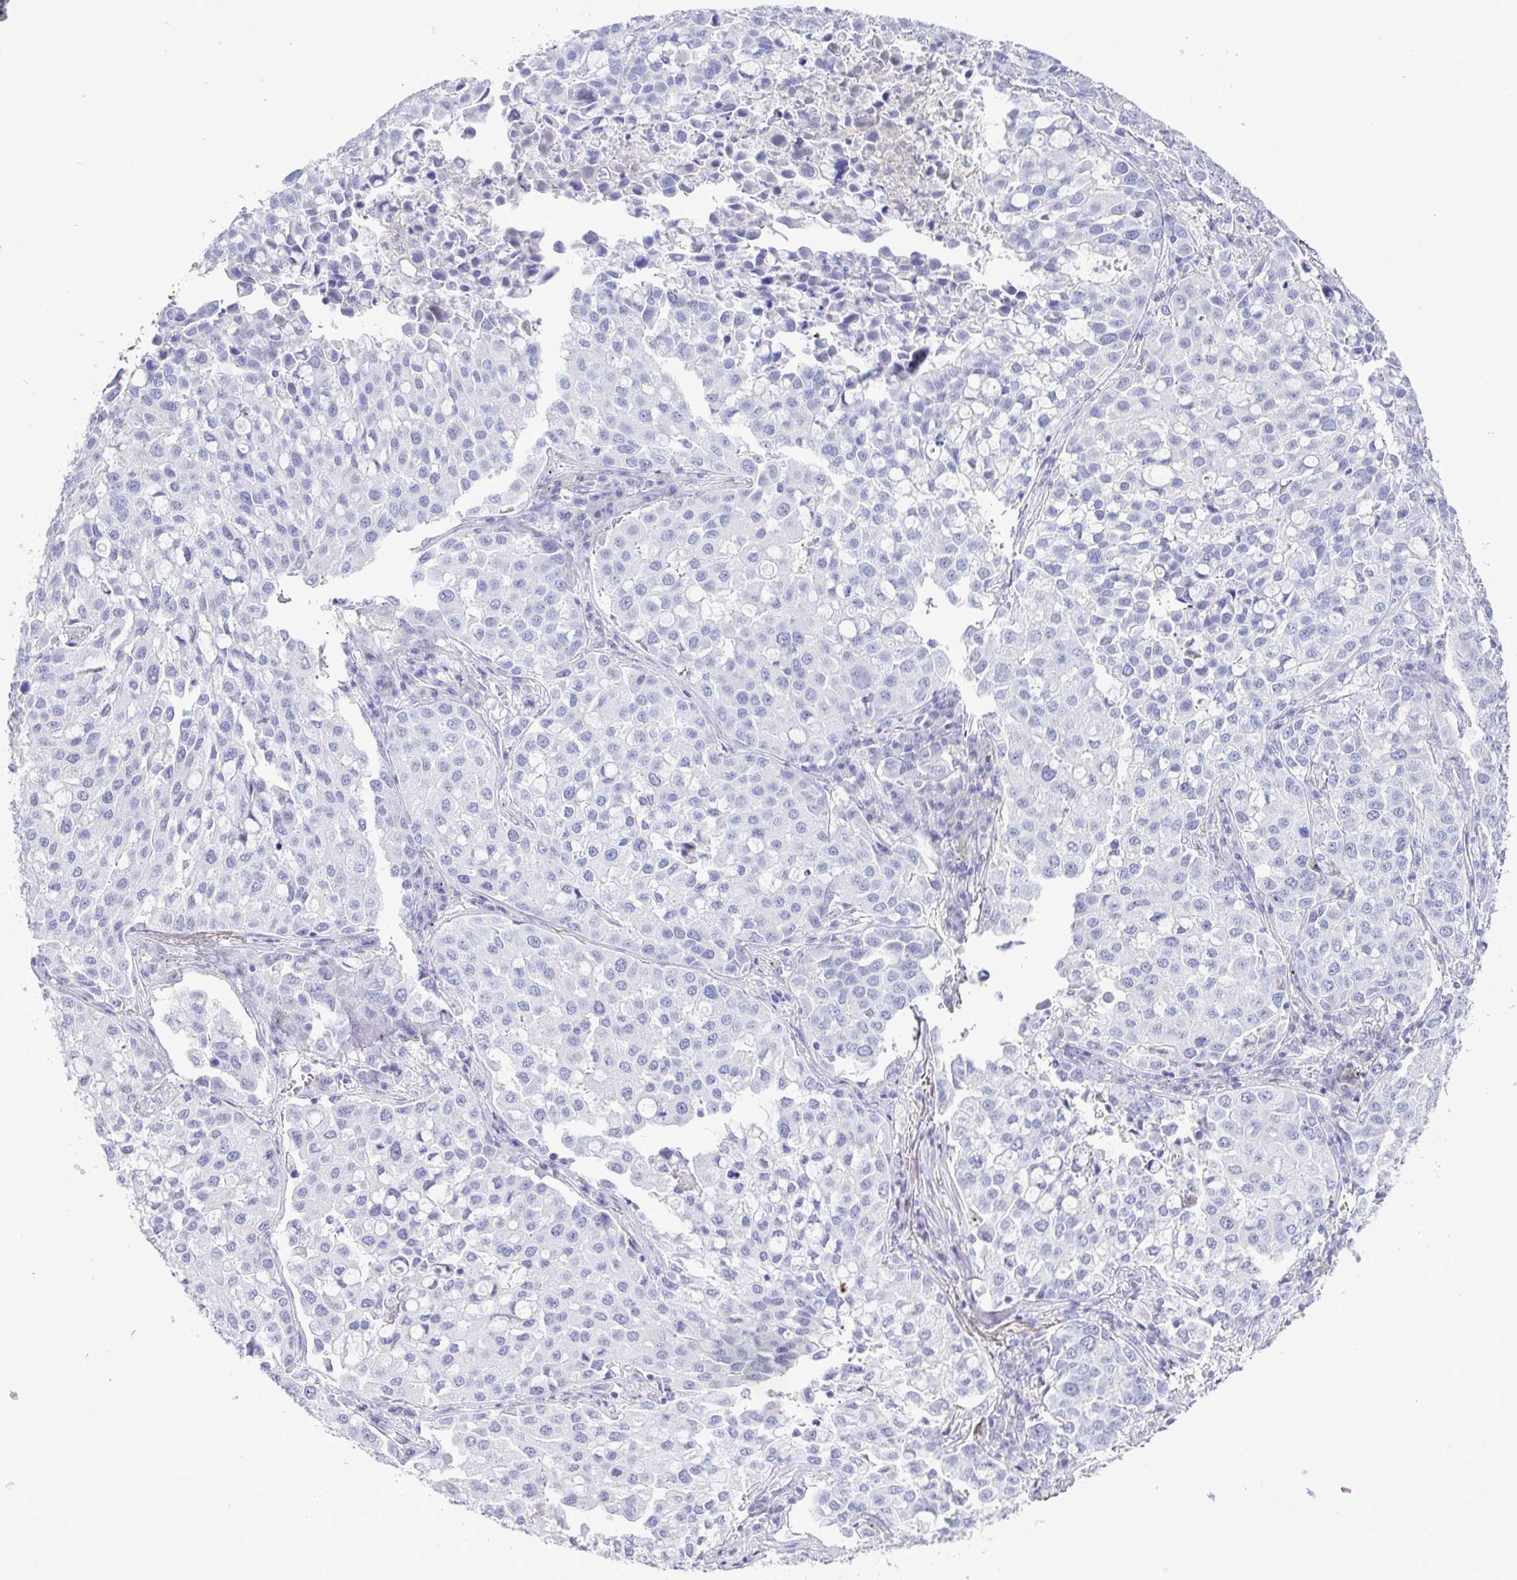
{"staining": {"intensity": "negative", "quantity": "none", "location": "none"}, "tissue": "lung cancer", "cell_type": "Tumor cells", "image_type": "cancer", "snomed": [{"axis": "morphology", "description": "Adenocarcinoma, NOS"}, {"axis": "morphology", "description": "Adenocarcinoma, metastatic, NOS"}, {"axis": "topography", "description": "Lymph node"}, {"axis": "topography", "description": "Lung"}], "caption": "IHC image of human lung cancer stained for a protein (brown), which reveals no expression in tumor cells.", "gene": "TMEM241", "patient": {"sex": "female", "age": 65}}